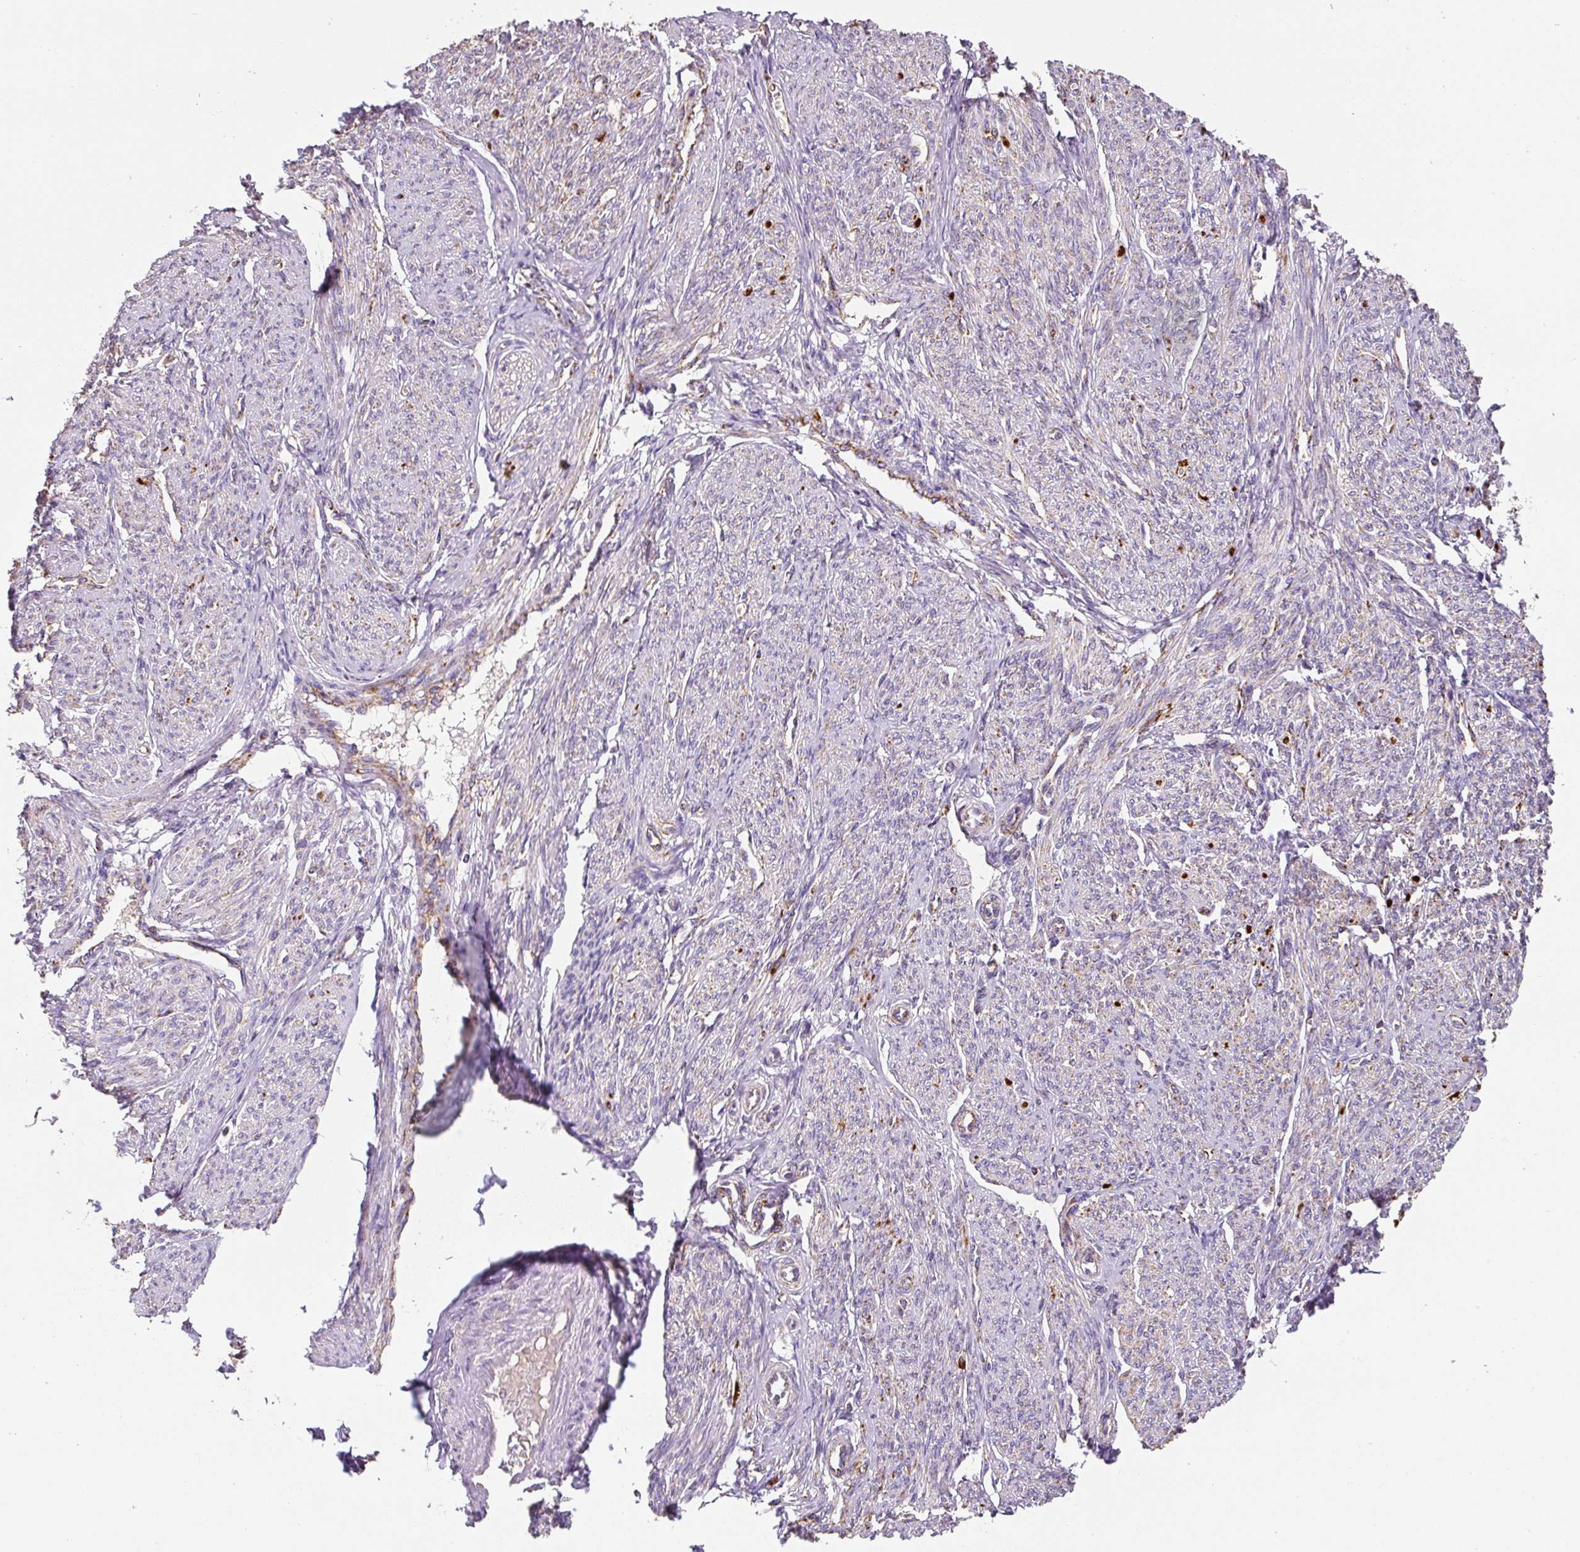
{"staining": {"intensity": "negative", "quantity": "none", "location": "none"}, "tissue": "smooth muscle", "cell_type": "Smooth muscle cells", "image_type": "normal", "snomed": [{"axis": "morphology", "description": "Normal tissue, NOS"}, {"axis": "topography", "description": "Smooth muscle"}], "caption": "This is an immunohistochemistry photomicrograph of normal human smooth muscle. There is no staining in smooth muscle cells.", "gene": "MT", "patient": {"sex": "female", "age": 65}}